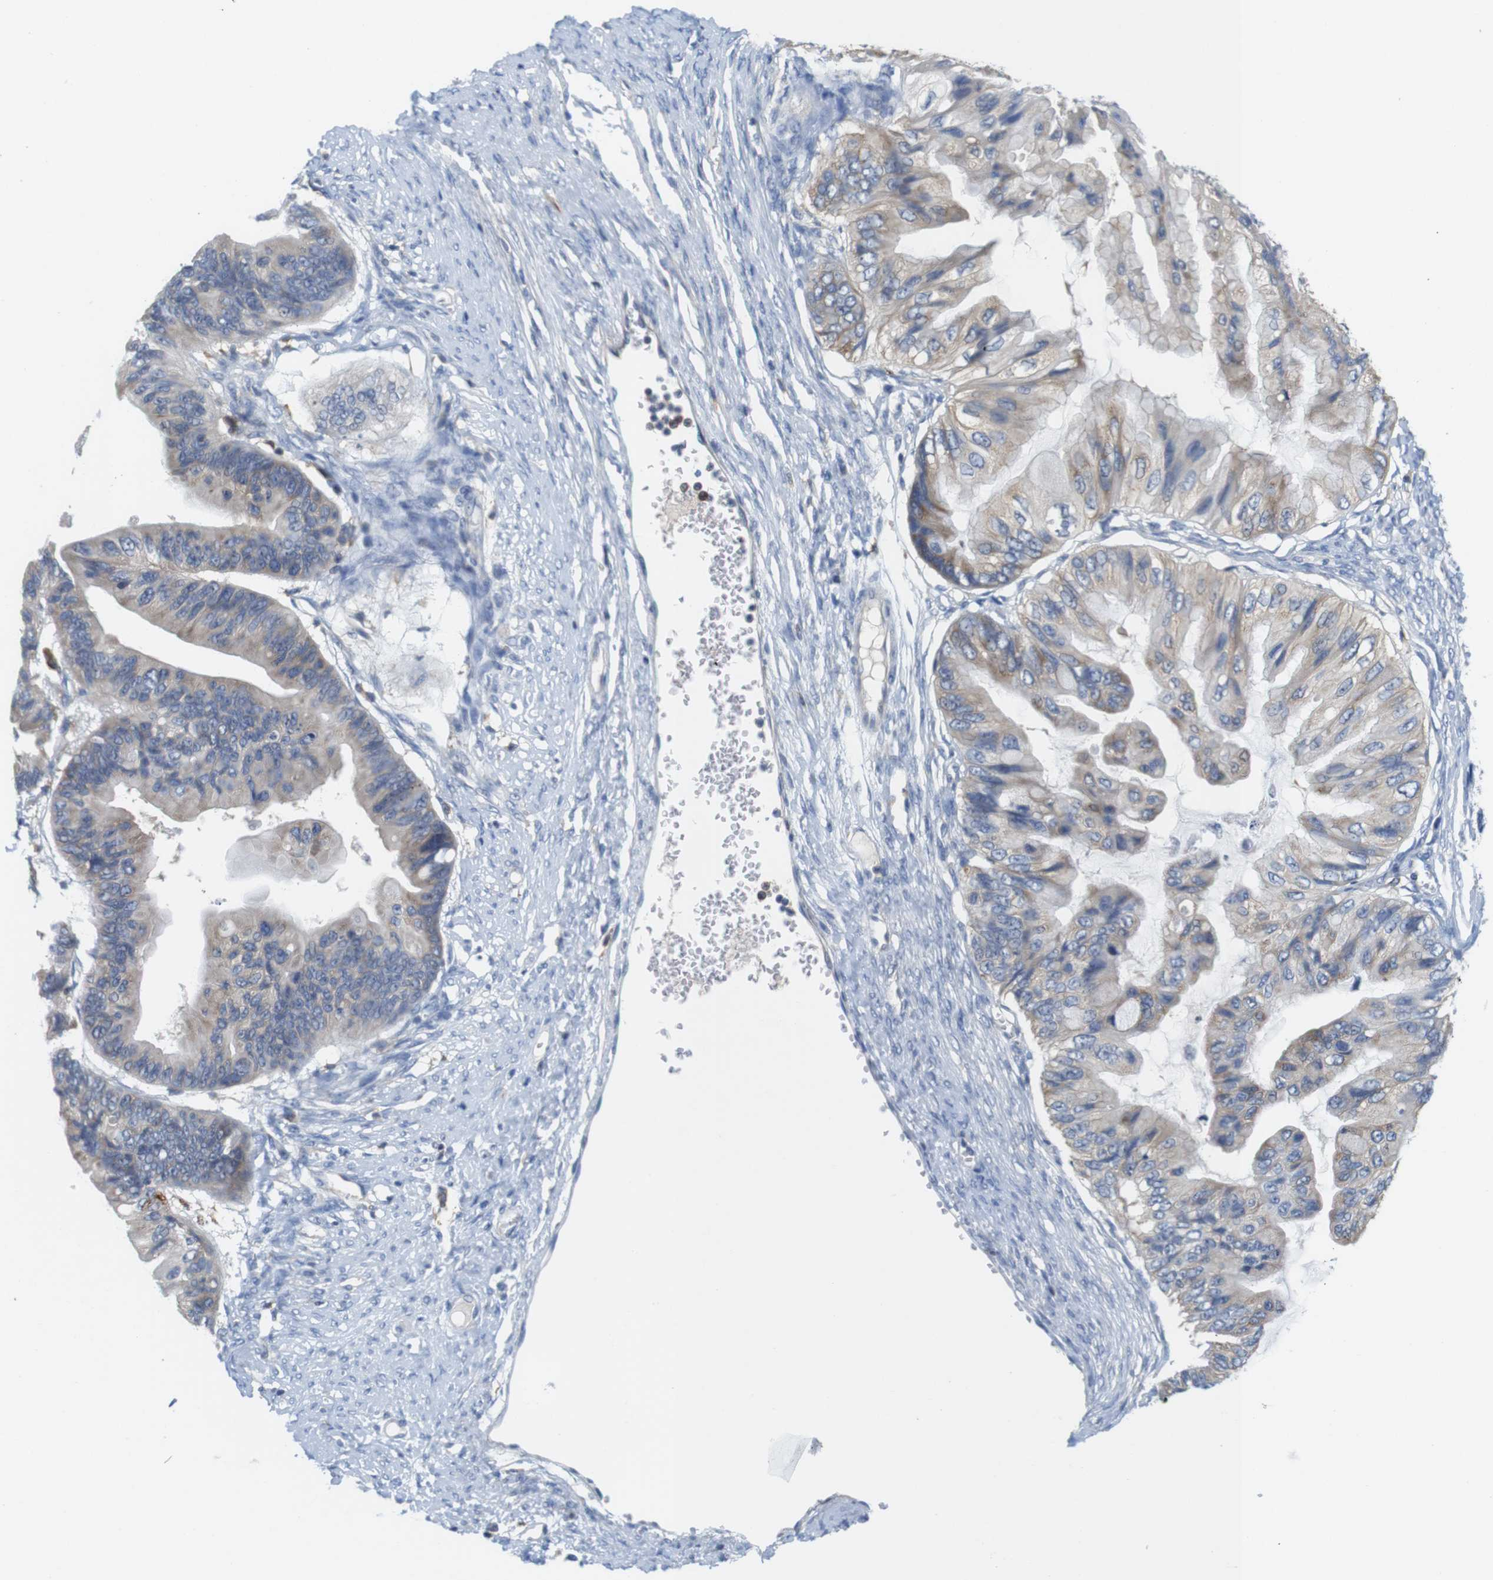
{"staining": {"intensity": "weak", "quantity": ">75%", "location": "cytoplasmic/membranous"}, "tissue": "ovarian cancer", "cell_type": "Tumor cells", "image_type": "cancer", "snomed": [{"axis": "morphology", "description": "Cystadenocarcinoma, mucinous, NOS"}, {"axis": "topography", "description": "Ovary"}], "caption": "Immunohistochemistry histopathology image of ovarian cancer (mucinous cystadenocarcinoma) stained for a protein (brown), which reveals low levels of weak cytoplasmic/membranous staining in approximately >75% of tumor cells.", "gene": "CNGA2", "patient": {"sex": "female", "age": 61}}